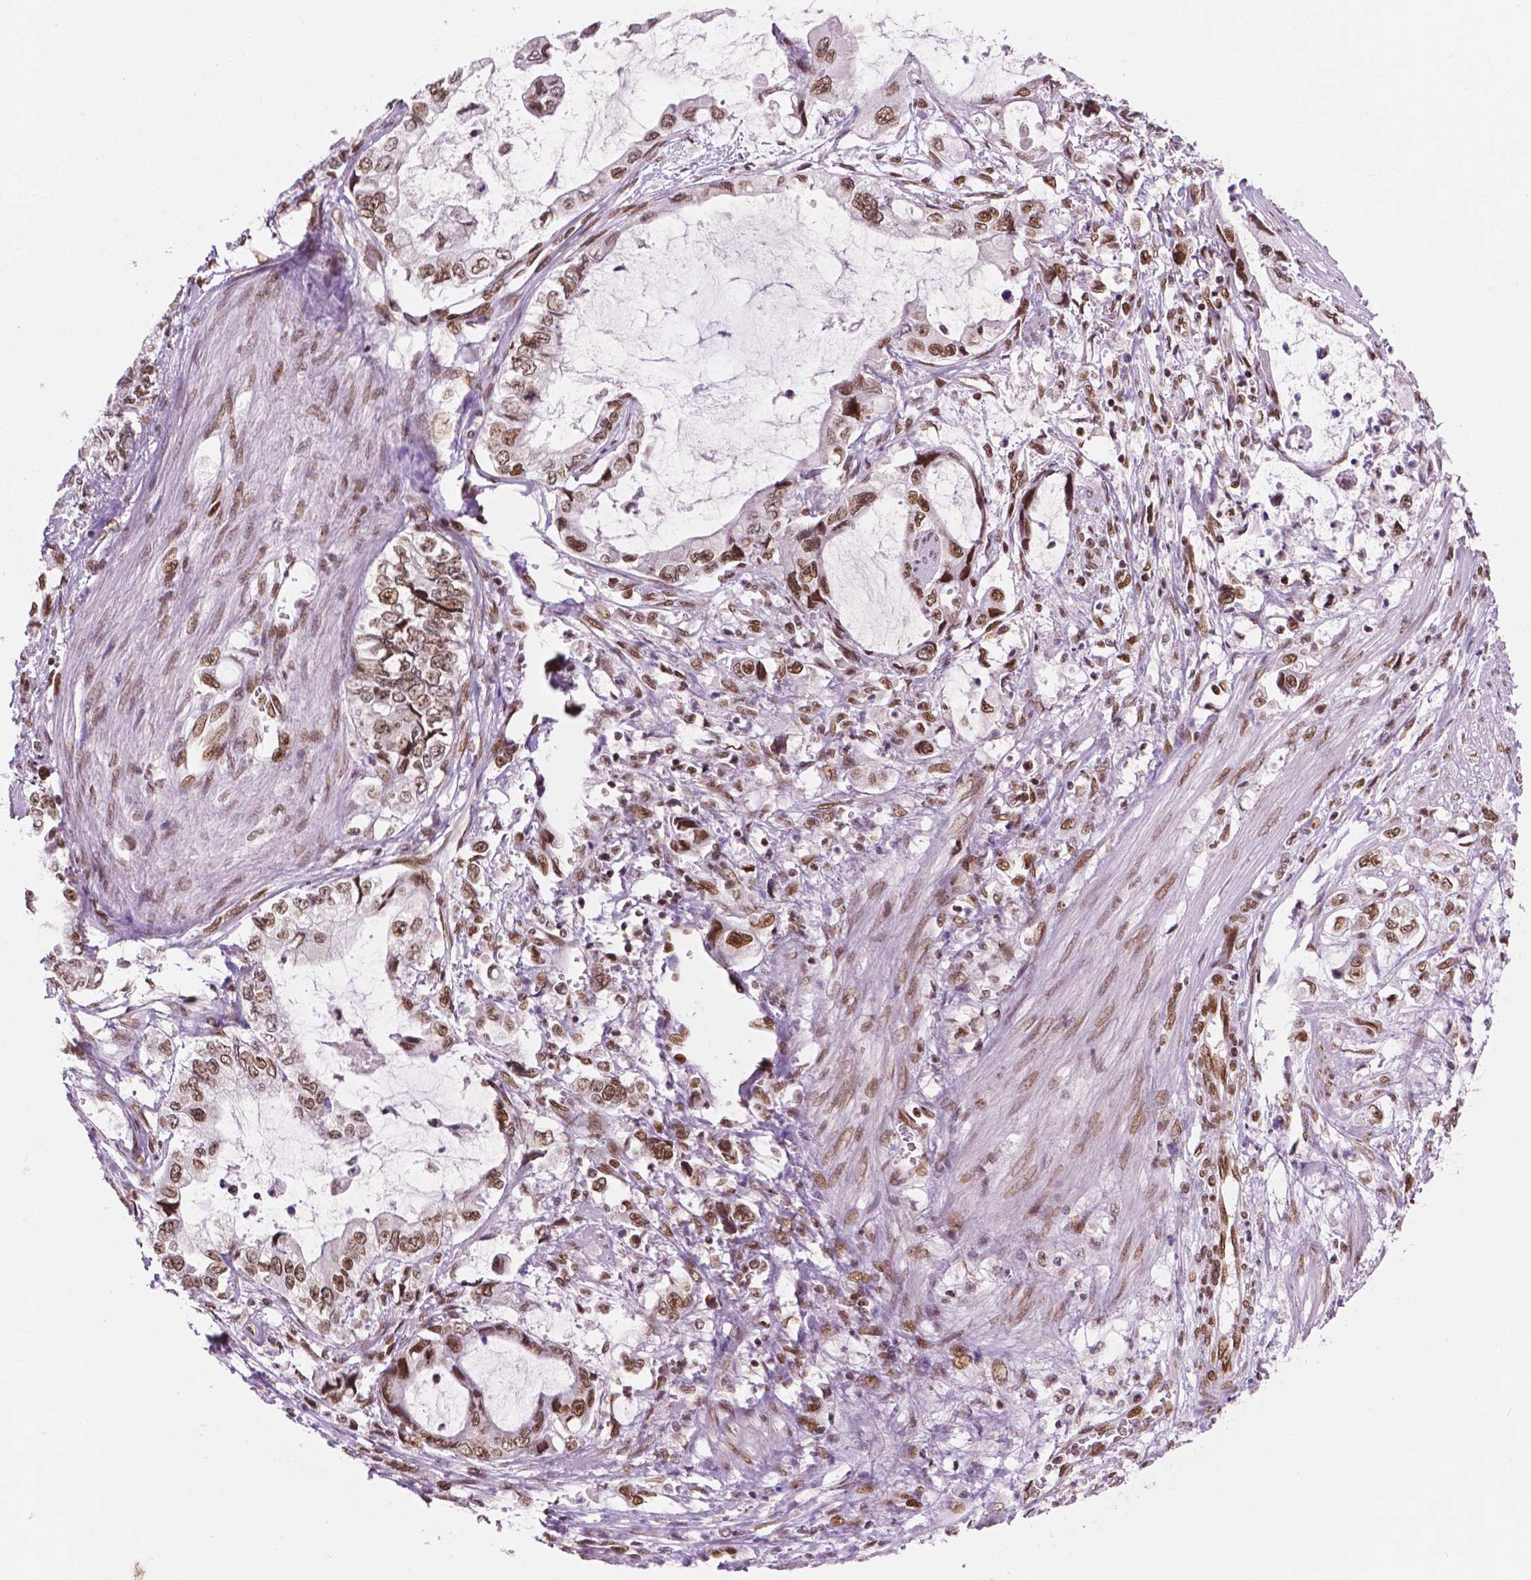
{"staining": {"intensity": "weak", "quantity": ">75%", "location": "nuclear"}, "tissue": "stomach cancer", "cell_type": "Tumor cells", "image_type": "cancer", "snomed": [{"axis": "morphology", "description": "Adenocarcinoma, NOS"}, {"axis": "topography", "description": "Pancreas"}, {"axis": "topography", "description": "Stomach, upper"}, {"axis": "topography", "description": "Stomach"}], "caption": "An image of human stomach cancer stained for a protein displays weak nuclear brown staining in tumor cells. Immunohistochemistry (ihc) stains the protein of interest in brown and the nuclei are stained blue.", "gene": "MLH1", "patient": {"sex": "male", "age": 77}}